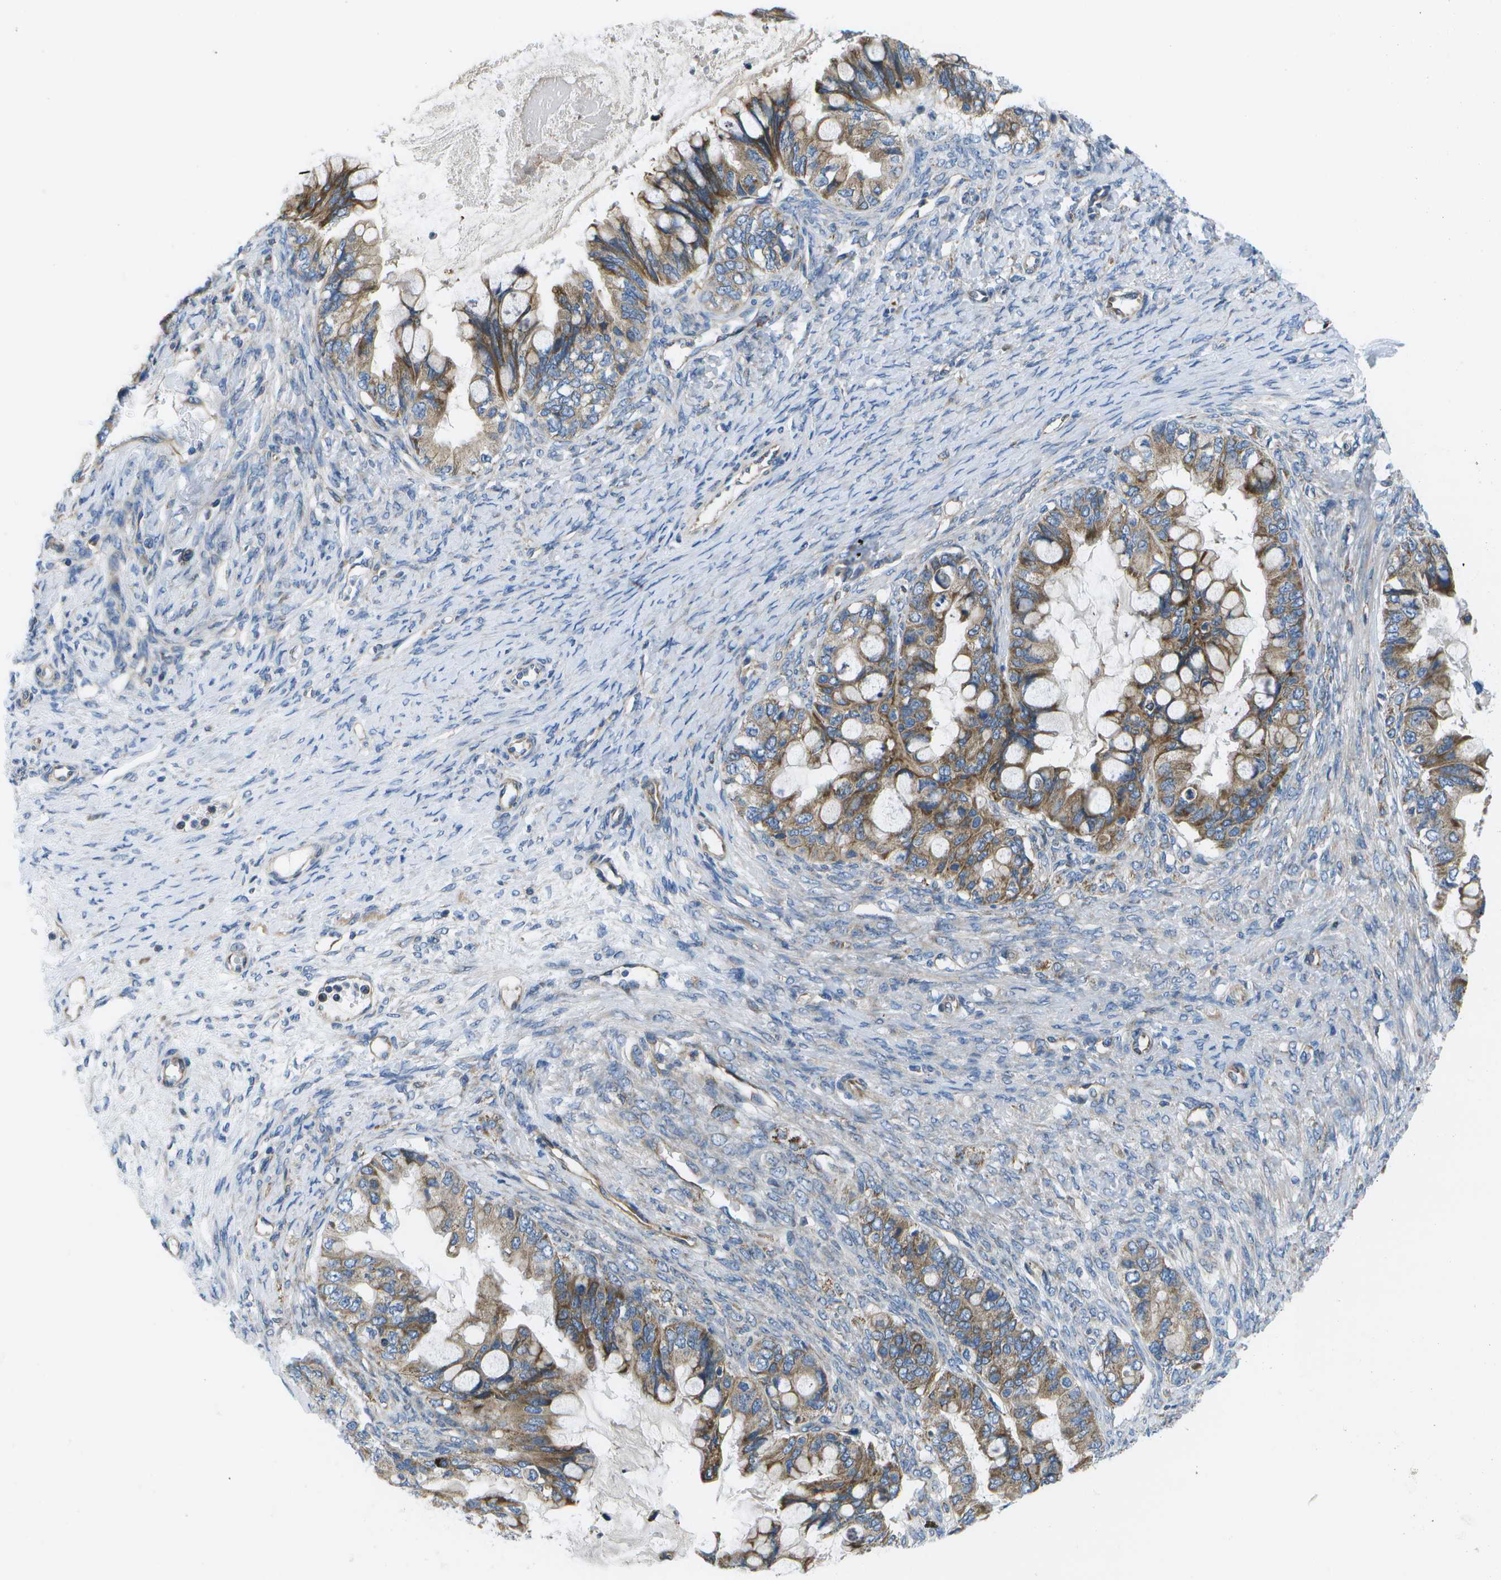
{"staining": {"intensity": "moderate", "quantity": ">75%", "location": "cytoplasmic/membranous"}, "tissue": "ovarian cancer", "cell_type": "Tumor cells", "image_type": "cancer", "snomed": [{"axis": "morphology", "description": "Cystadenocarcinoma, mucinous, NOS"}, {"axis": "topography", "description": "Ovary"}], "caption": "Immunohistochemical staining of human ovarian mucinous cystadenocarcinoma shows moderate cytoplasmic/membranous protein staining in about >75% of tumor cells.", "gene": "GDF5", "patient": {"sex": "female", "age": 80}}